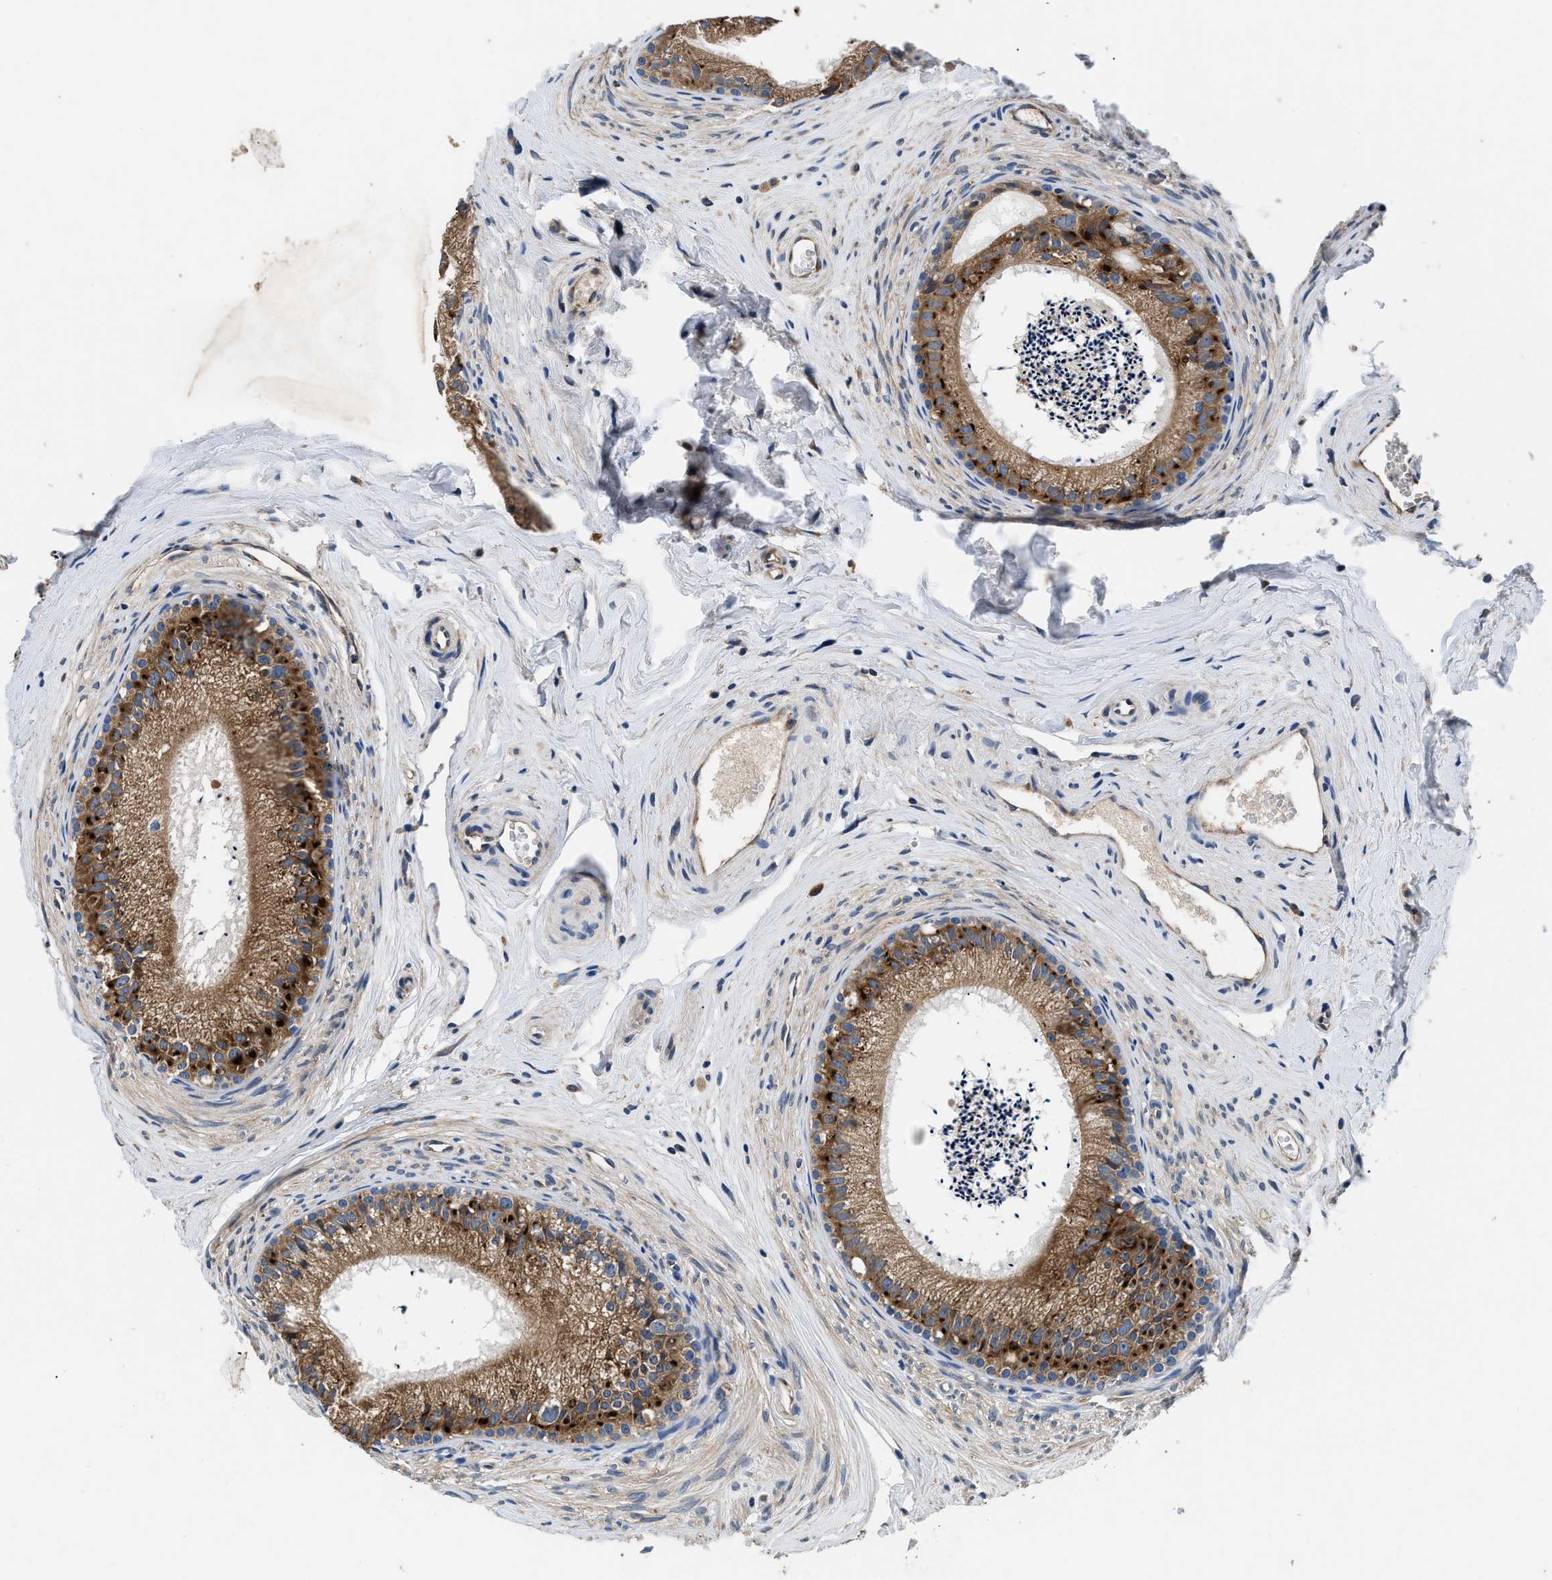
{"staining": {"intensity": "moderate", "quantity": ">75%", "location": "cytoplasmic/membranous"}, "tissue": "epididymis", "cell_type": "Glandular cells", "image_type": "normal", "snomed": [{"axis": "morphology", "description": "Normal tissue, NOS"}, {"axis": "topography", "description": "Epididymis"}], "caption": "This image demonstrates immunohistochemistry (IHC) staining of benign human epididymis, with medium moderate cytoplasmic/membranous expression in about >75% of glandular cells.", "gene": "DHRS7B", "patient": {"sex": "male", "age": 56}}